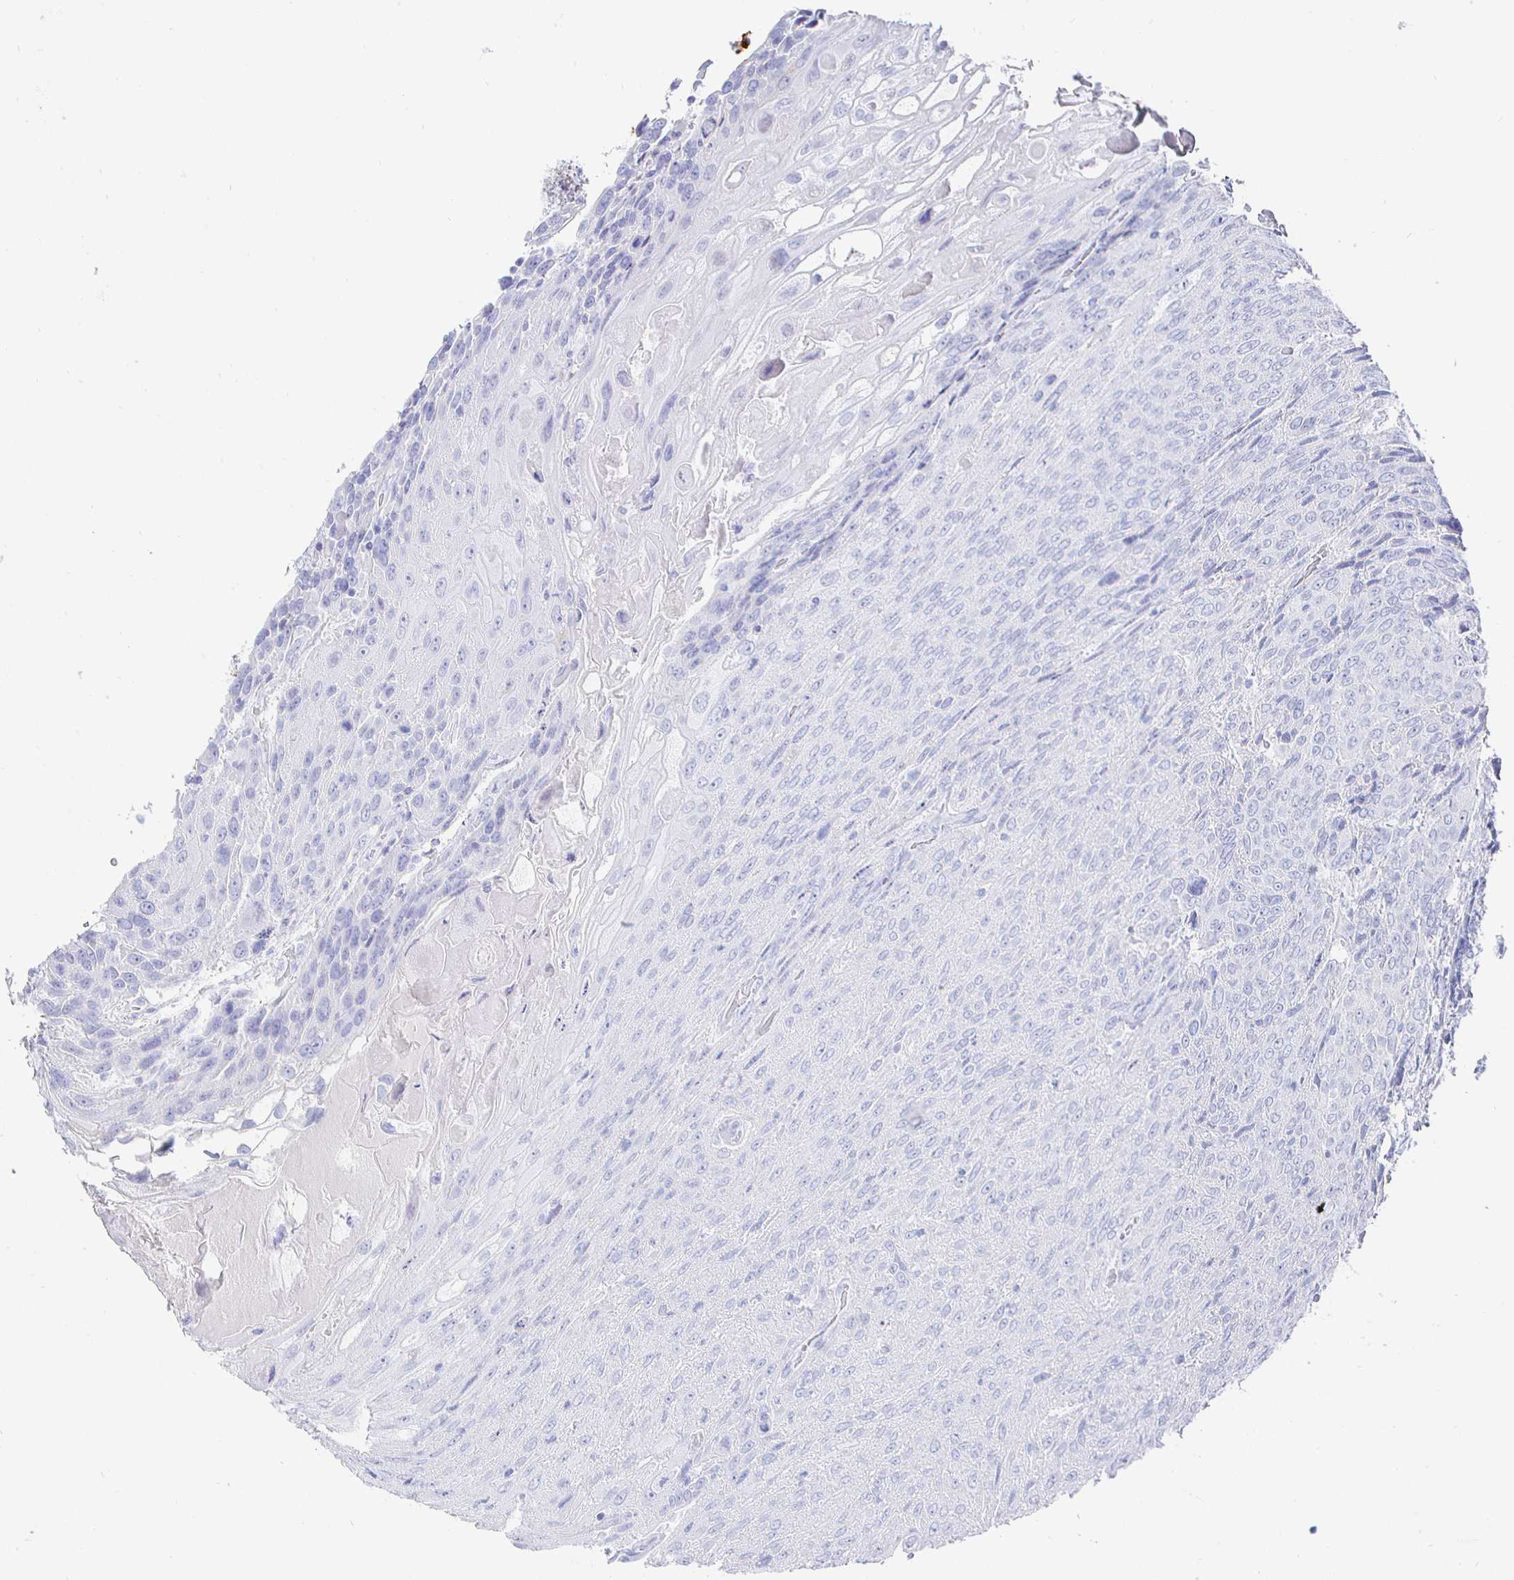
{"staining": {"intensity": "negative", "quantity": "none", "location": "none"}, "tissue": "urothelial cancer", "cell_type": "Tumor cells", "image_type": "cancer", "snomed": [{"axis": "morphology", "description": "Urothelial carcinoma, High grade"}, {"axis": "topography", "description": "Urinary bladder"}], "caption": "The micrograph exhibits no staining of tumor cells in high-grade urothelial carcinoma.", "gene": "CLCA1", "patient": {"sex": "female", "age": 70}}